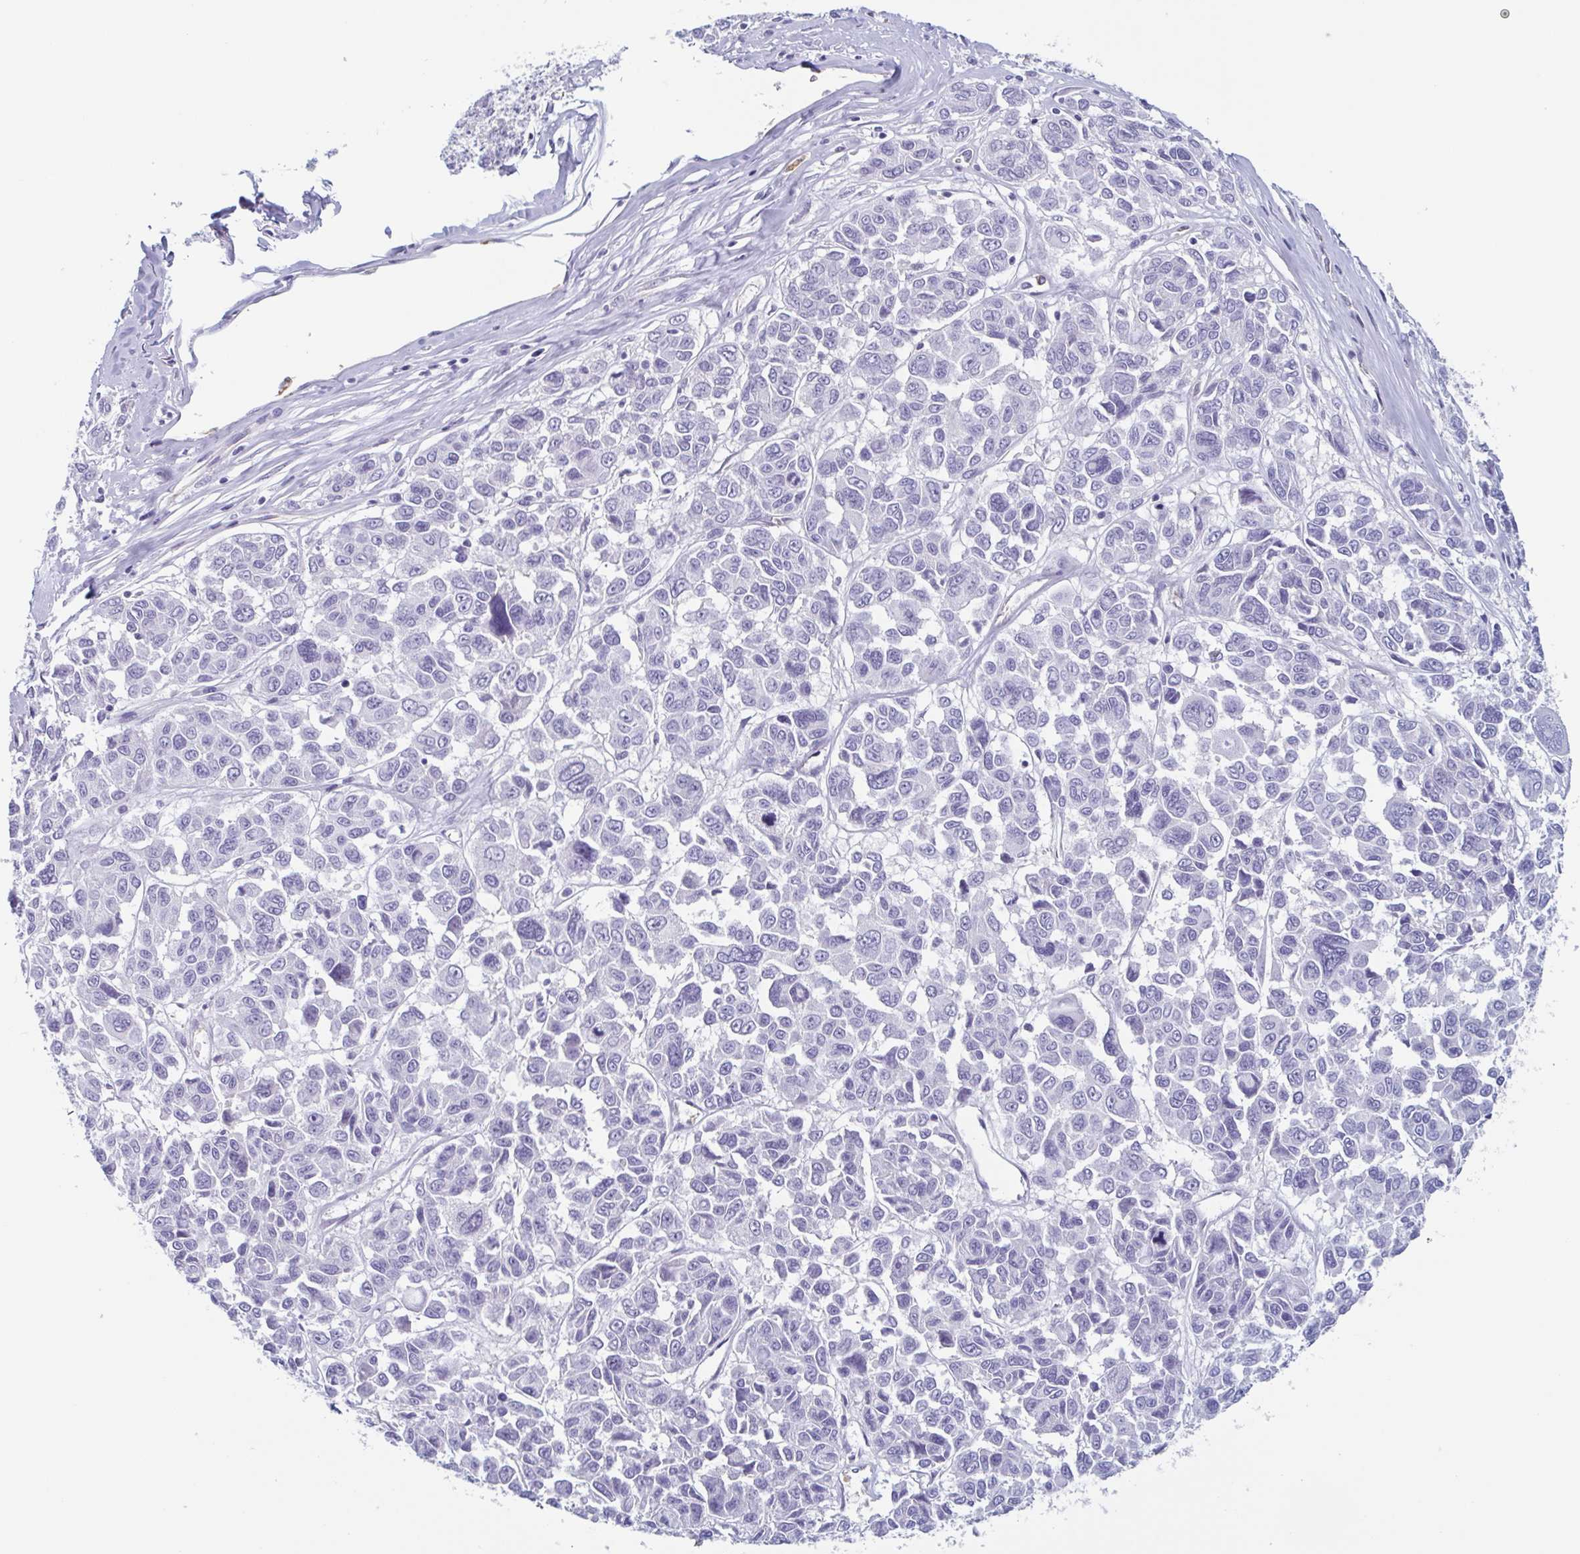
{"staining": {"intensity": "negative", "quantity": "none", "location": "none"}, "tissue": "melanoma", "cell_type": "Tumor cells", "image_type": "cancer", "snomed": [{"axis": "morphology", "description": "Malignant melanoma, NOS"}, {"axis": "topography", "description": "Skin"}], "caption": "Tumor cells show no significant protein staining in melanoma.", "gene": "BPI", "patient": {"sex": "female", "age": 66}}